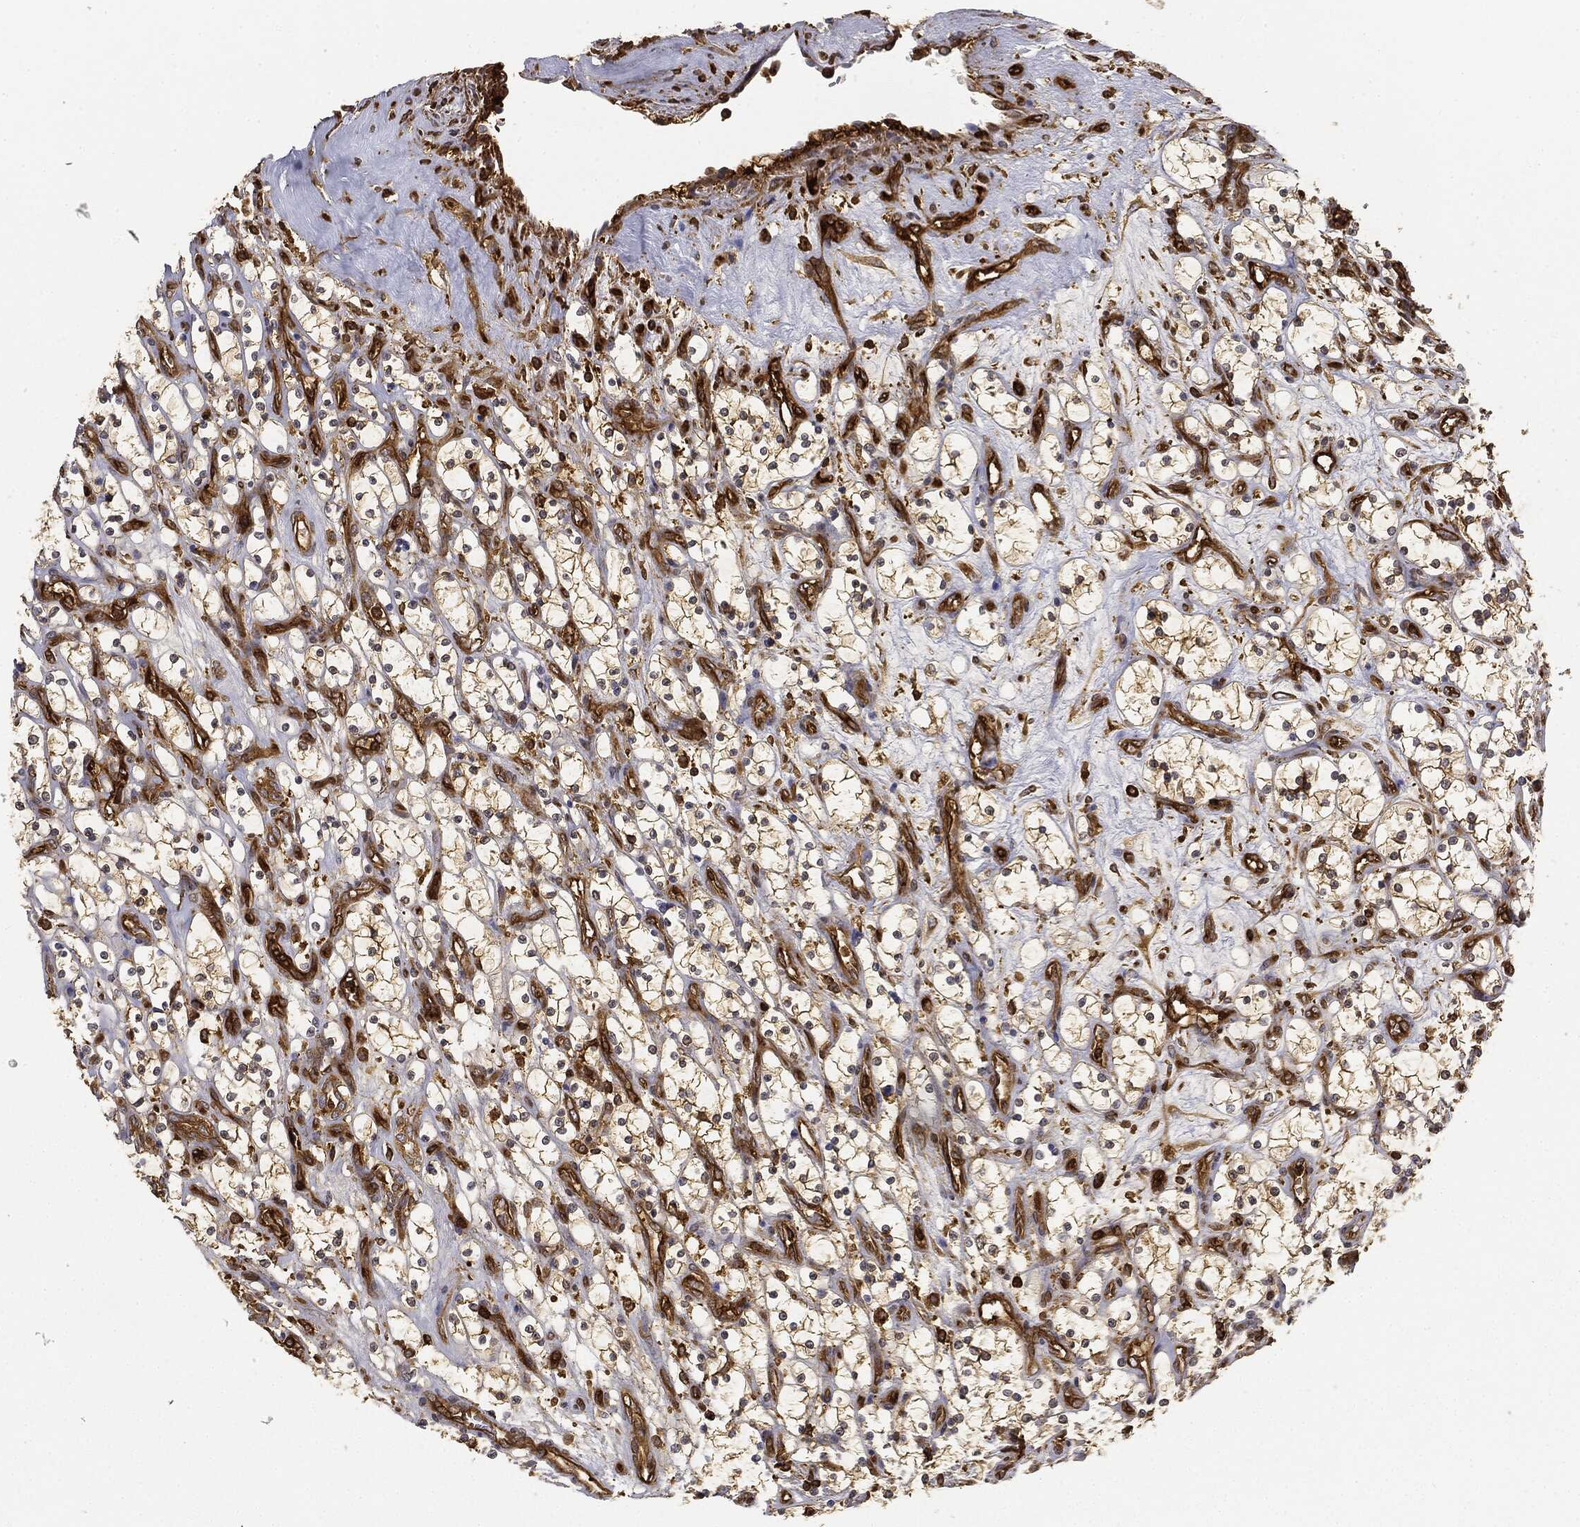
{"staining": {"intensity": "strong", "quantity": ">75%", "location": "cytoplasmic/membranous"}, "tissue": "renal cancer", "cell_type": "Tumor cells", "image_type": "cancer", "snomed": [{"axis": "morphology", "description": "Adenocarcinoma, NOS"}, {"axis": "topography", "description": "Kidney"}], "caption": "IHC photomicrograph of neoplastic tissue: adenocarcinoma (renal) stained using immunohistochemistry reveals high levels of strong protein expression localized specifically in the cytoplasmic/membranous of tumor cells, appearing as a cytoplasmic/membranous brown color.", "gene": "WDR1", "patient": {"sex": "female", "age": 69}}